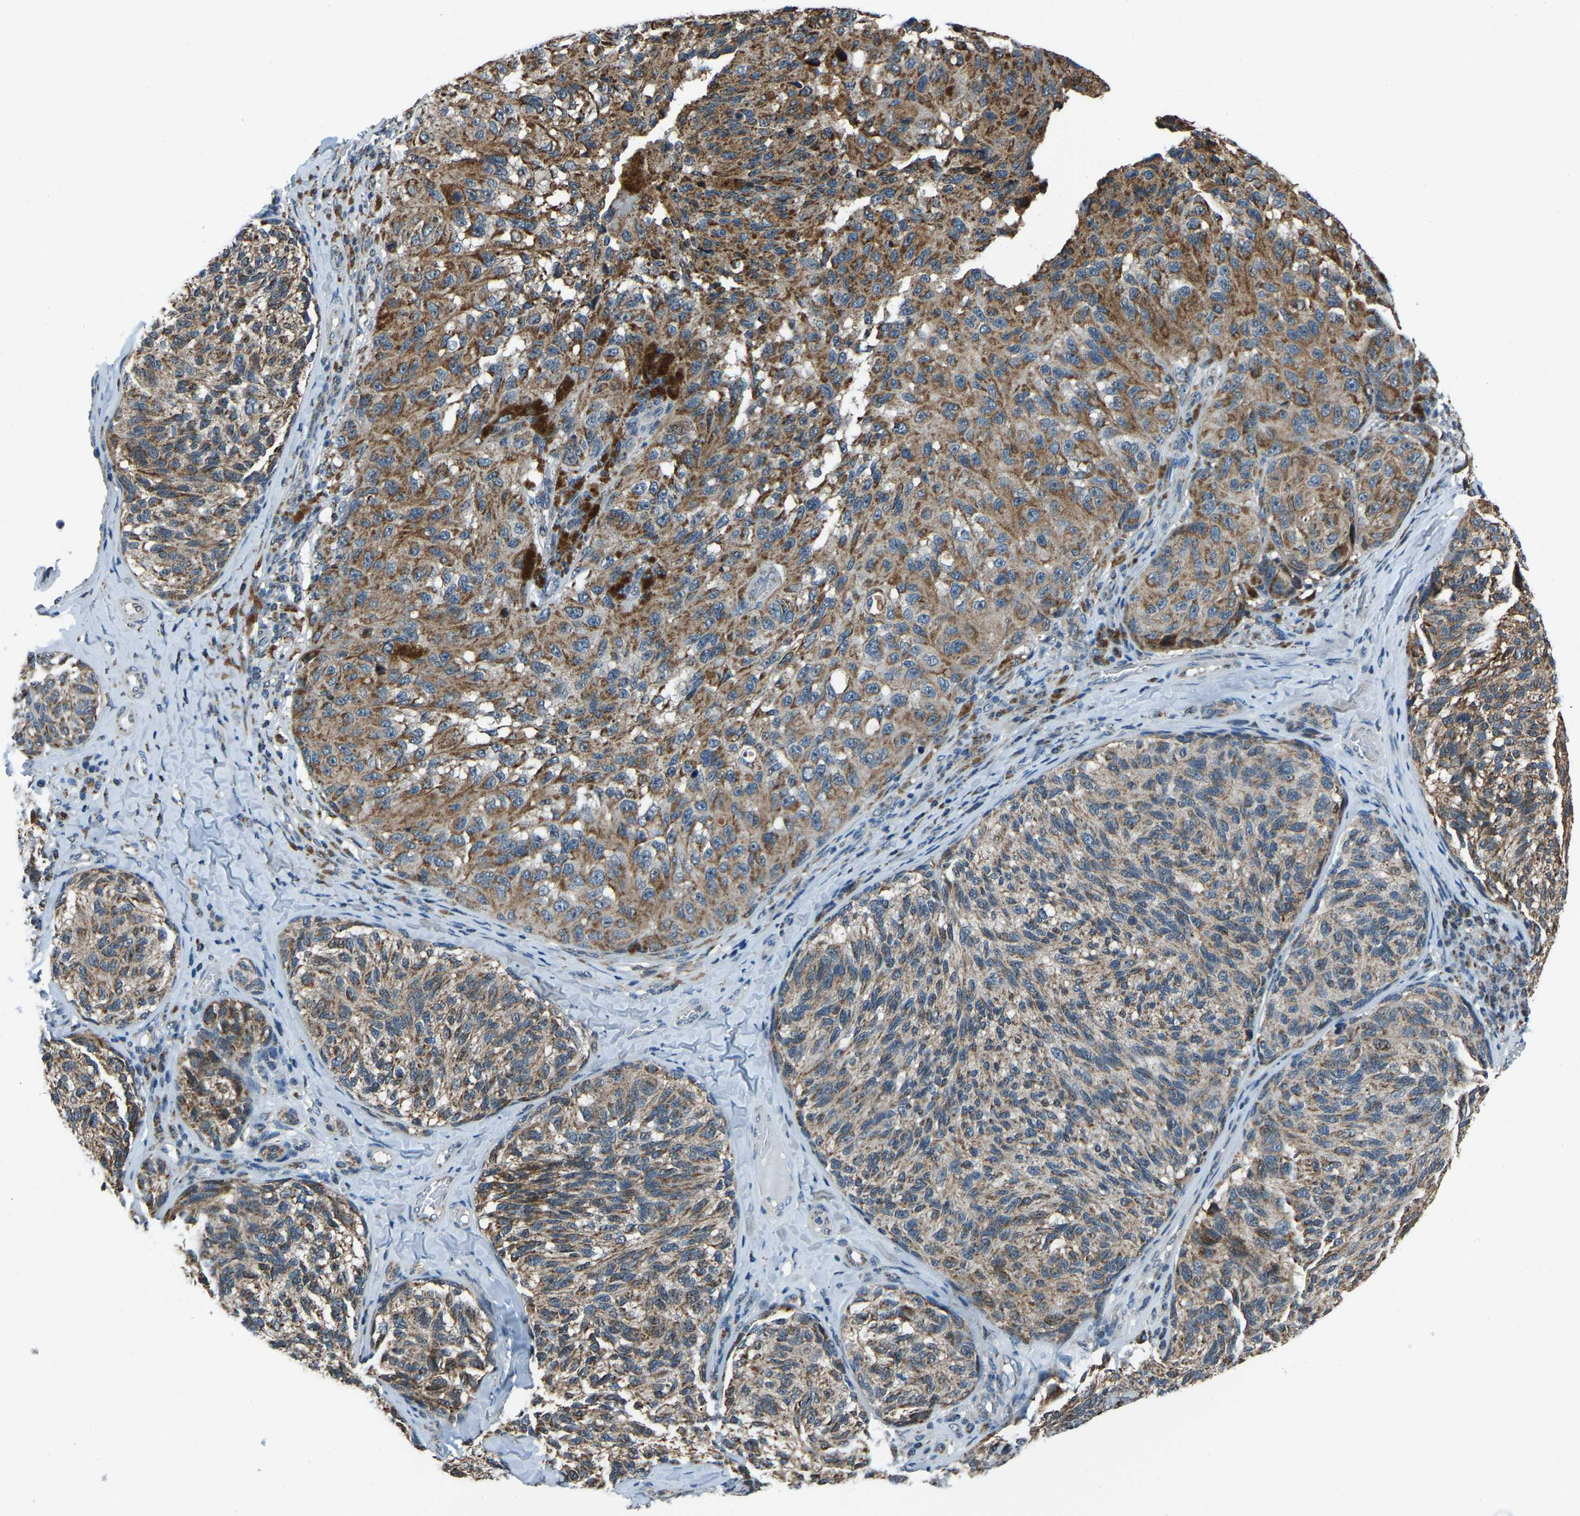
{"staining": {"intensity": "moderate", "quantity": ">75%", "location": "cytoplasmic/membranous"}, "tissue": "melanoma", "cell_type": "Tumor cells", "image_type": "cancer", "snomed": [{"axis": "morphology", "description": "Malignant melanoma, NOS"}, {"axis": "topography", "description": "Skin"}], "caption": "A photomicrograph showing moderate cytoplasmic/membranous positivity in approximately >75% of tumor cells in malignant melanoma, as visualized by brown immunohistochemical staining.", "gene": "RBM33", "patient": {"sex": "female", "age": 73}}